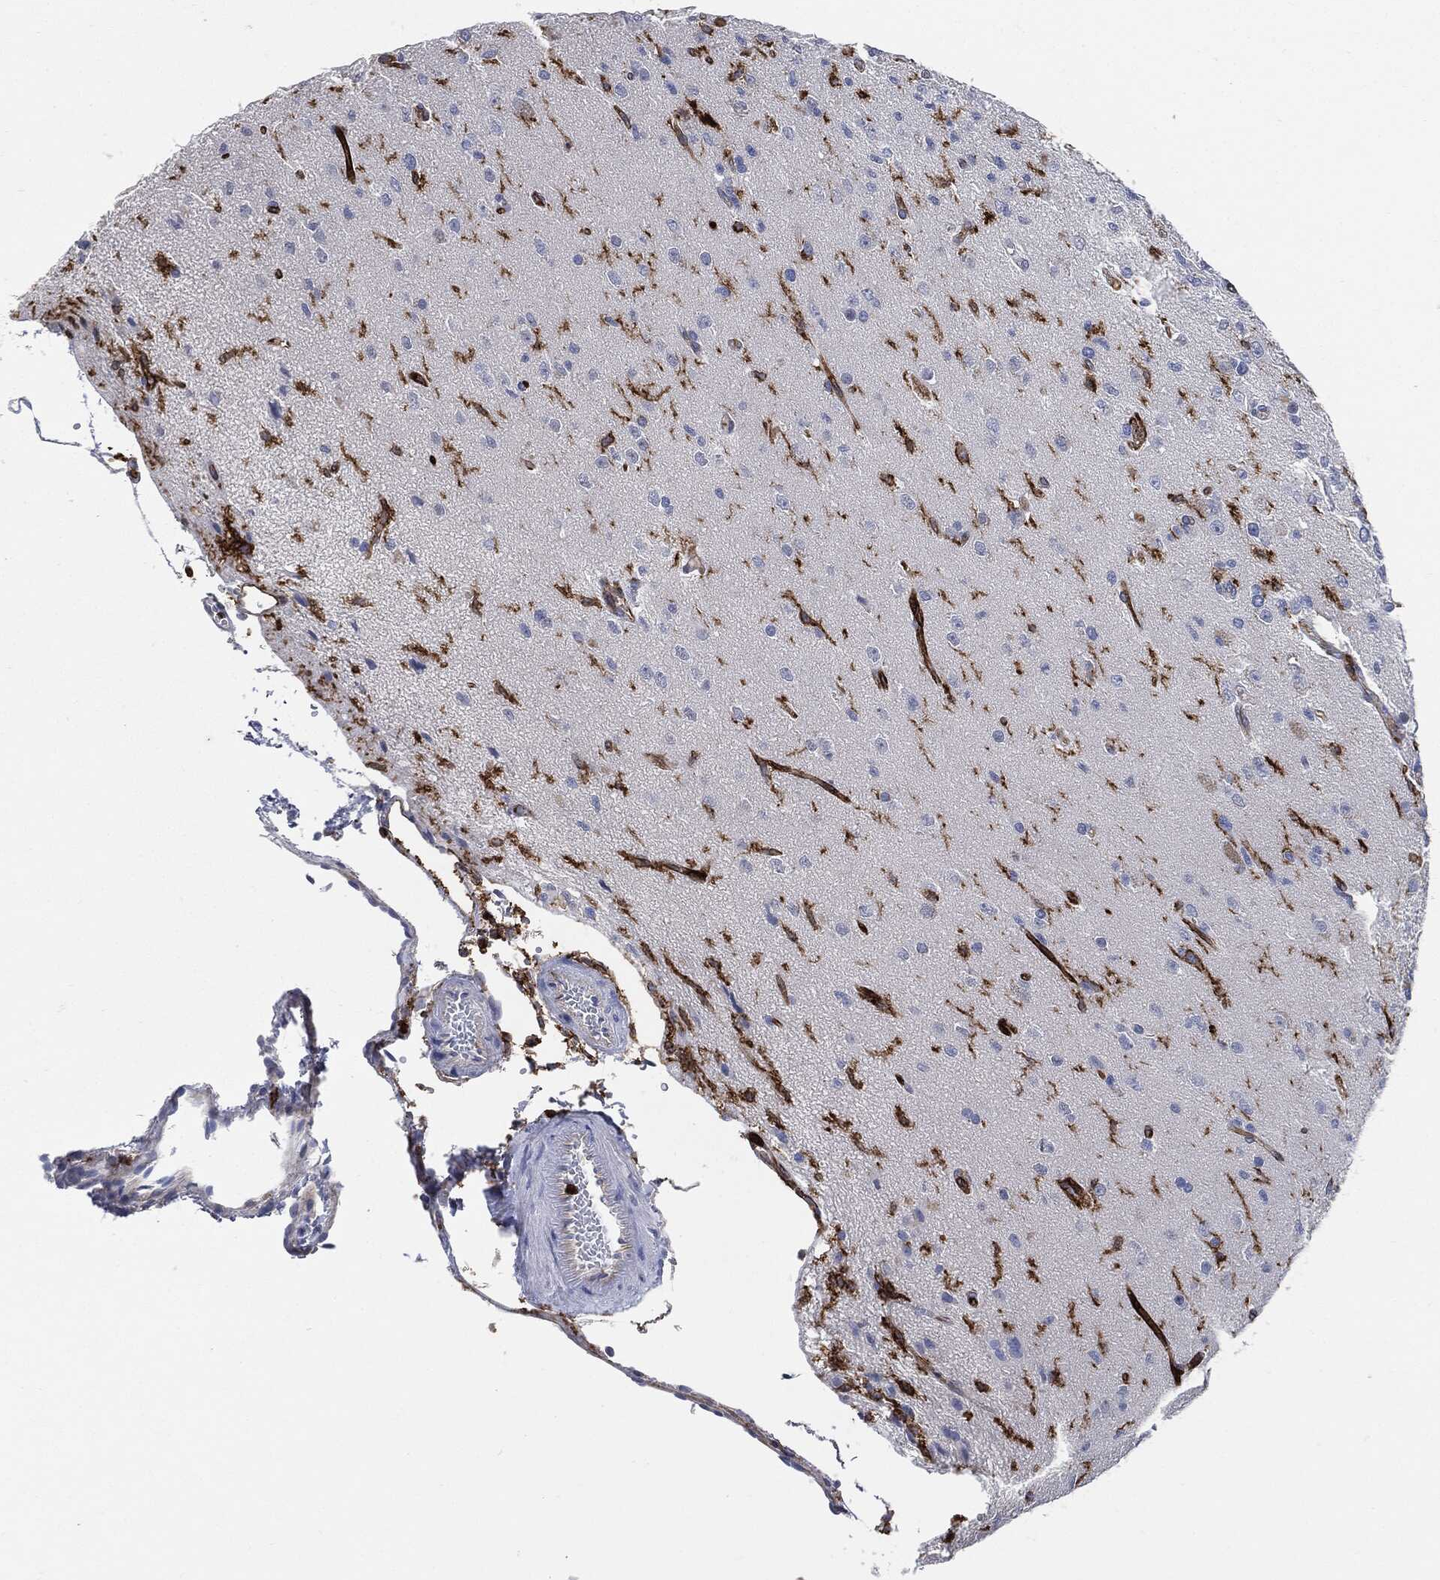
{"staining": {"intensity": "negative", "quantity": "none", "location": "none"}, "tissue": "glioma", "cell_type": "Tumor cells", "image_type": "cancer", "snomed": [{"axis": "morphology", "description": "Glioma, malignant, High grade"}, {"axis": "topography", "description": "Brain"}], "caption": "A high-resolution micrograph shows immunohistochemistry (IHC) staining of glioma, which reveals no significant positivity in tumor cells.", "gene": "PTPRC", "patient": {"sex": "male", "age": 56}}